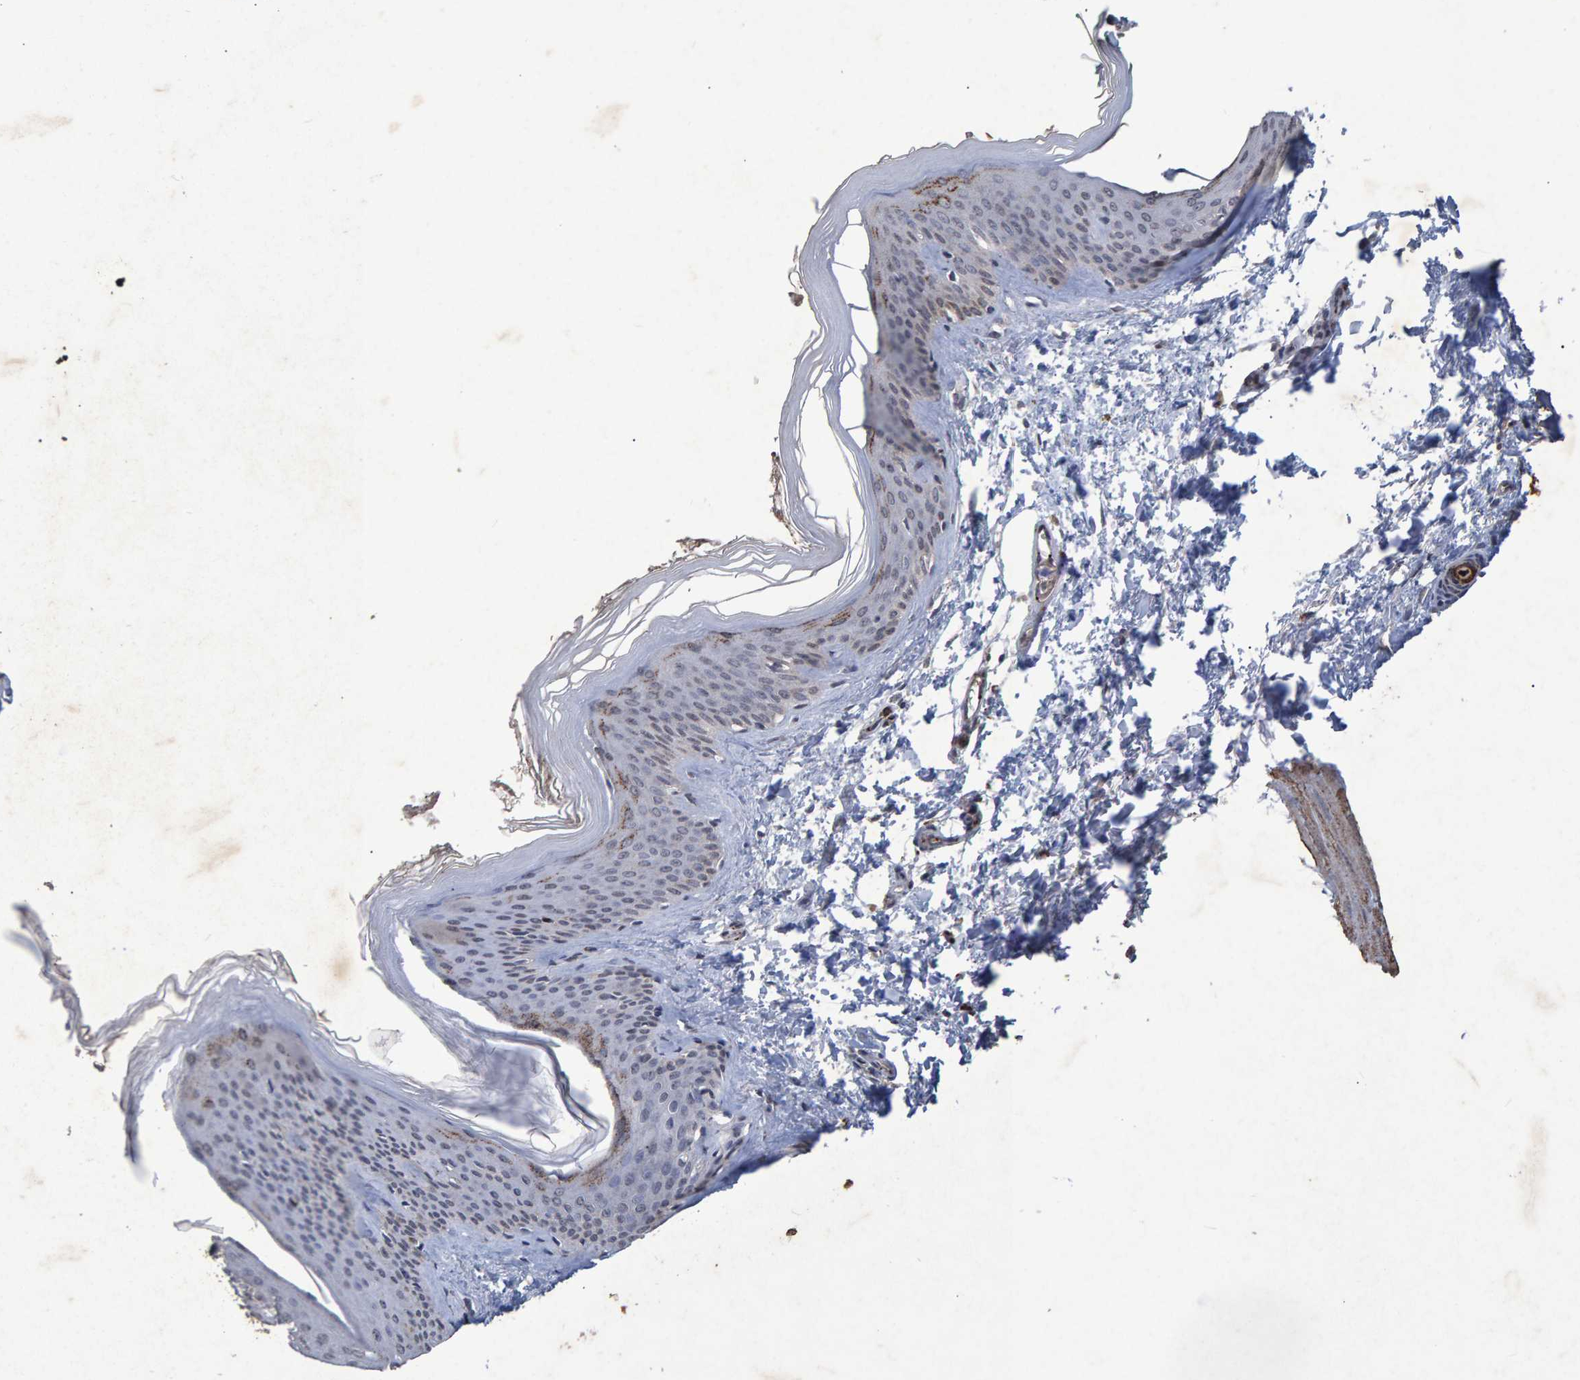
{"staining": {"intensity": "weak", "quantity": ">75%", "location": "cytoplasmic/membranous"}, "tissue": "skin", "cell_type": "Fibroblasts", "image_type": "normal", "snomed": [{"axis": "morphology", "description": "Normal tissue, NOS"}, {"axis": "topography", "description": "Skin"}], "caption": "DAB immunohistochemical staining of unremarkable human skin exhibits weak cytoplasmic/membranous protein expression in approximately >75% of fibroblasts. Using DAB (brown) and hematoxylin (blue) stains, captured at high magnification using brightfield microscopy.", "gene": "GALC", "patient": {"sex": "female", "age": 27}}